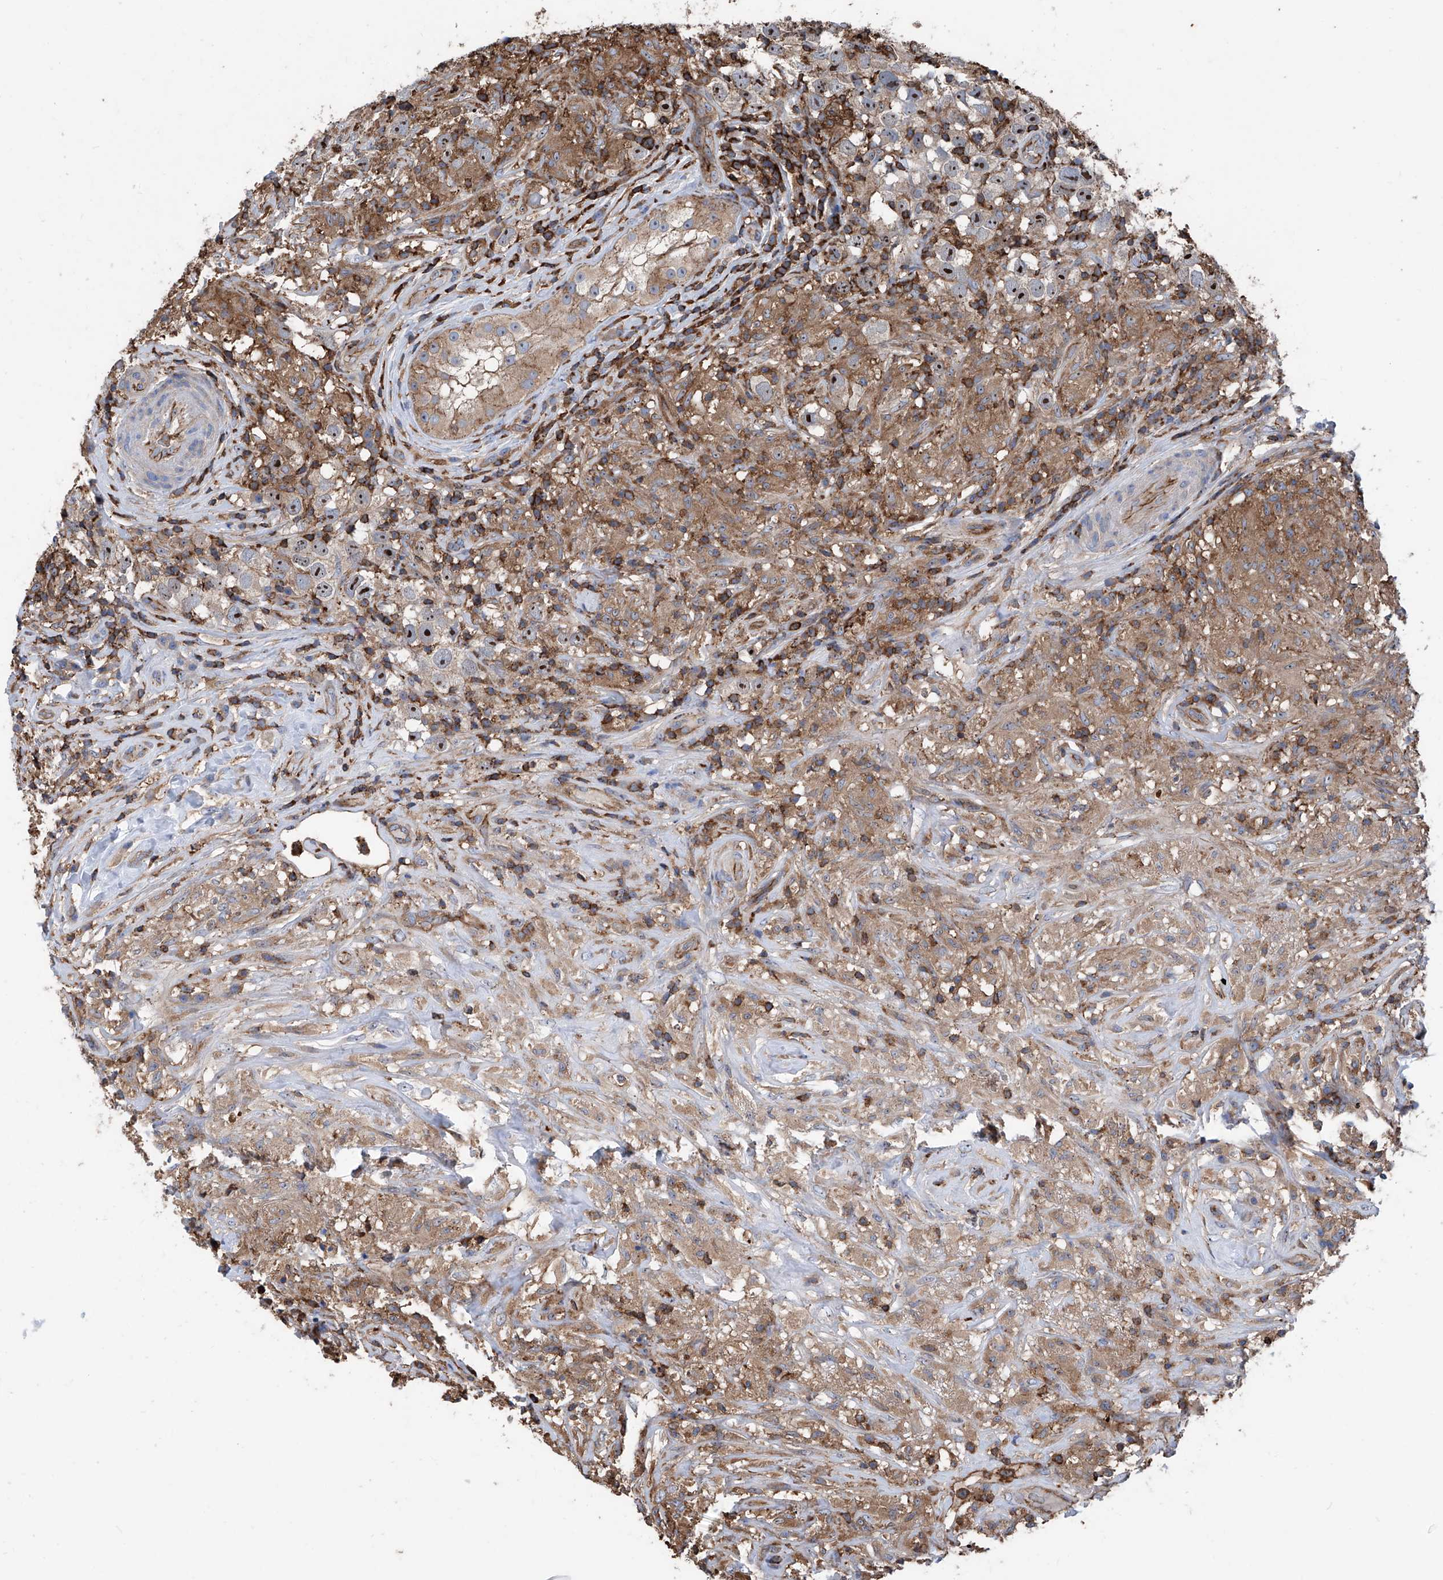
{"staining": {"intensity": "moderate", "quantity": ">75%", "location": "nuclear"}, "tissue": "testis cancer", "cell_type": "Tumor cells", "image_type": "cancer", "snomed": [{"axis": "morphology", "description": "Seminoma, NOS"}, {"axis": "topography", "description": "Testis"}], "caption": "Testis cancer (seminoma) stained for a protein reveals moderate nuclear positivity in tumor cells. (DAB = brown stain, brightfield microscopy at high magnification).", "gene": "ZNF484", "patient": {"sex": "male", "age": 49}}